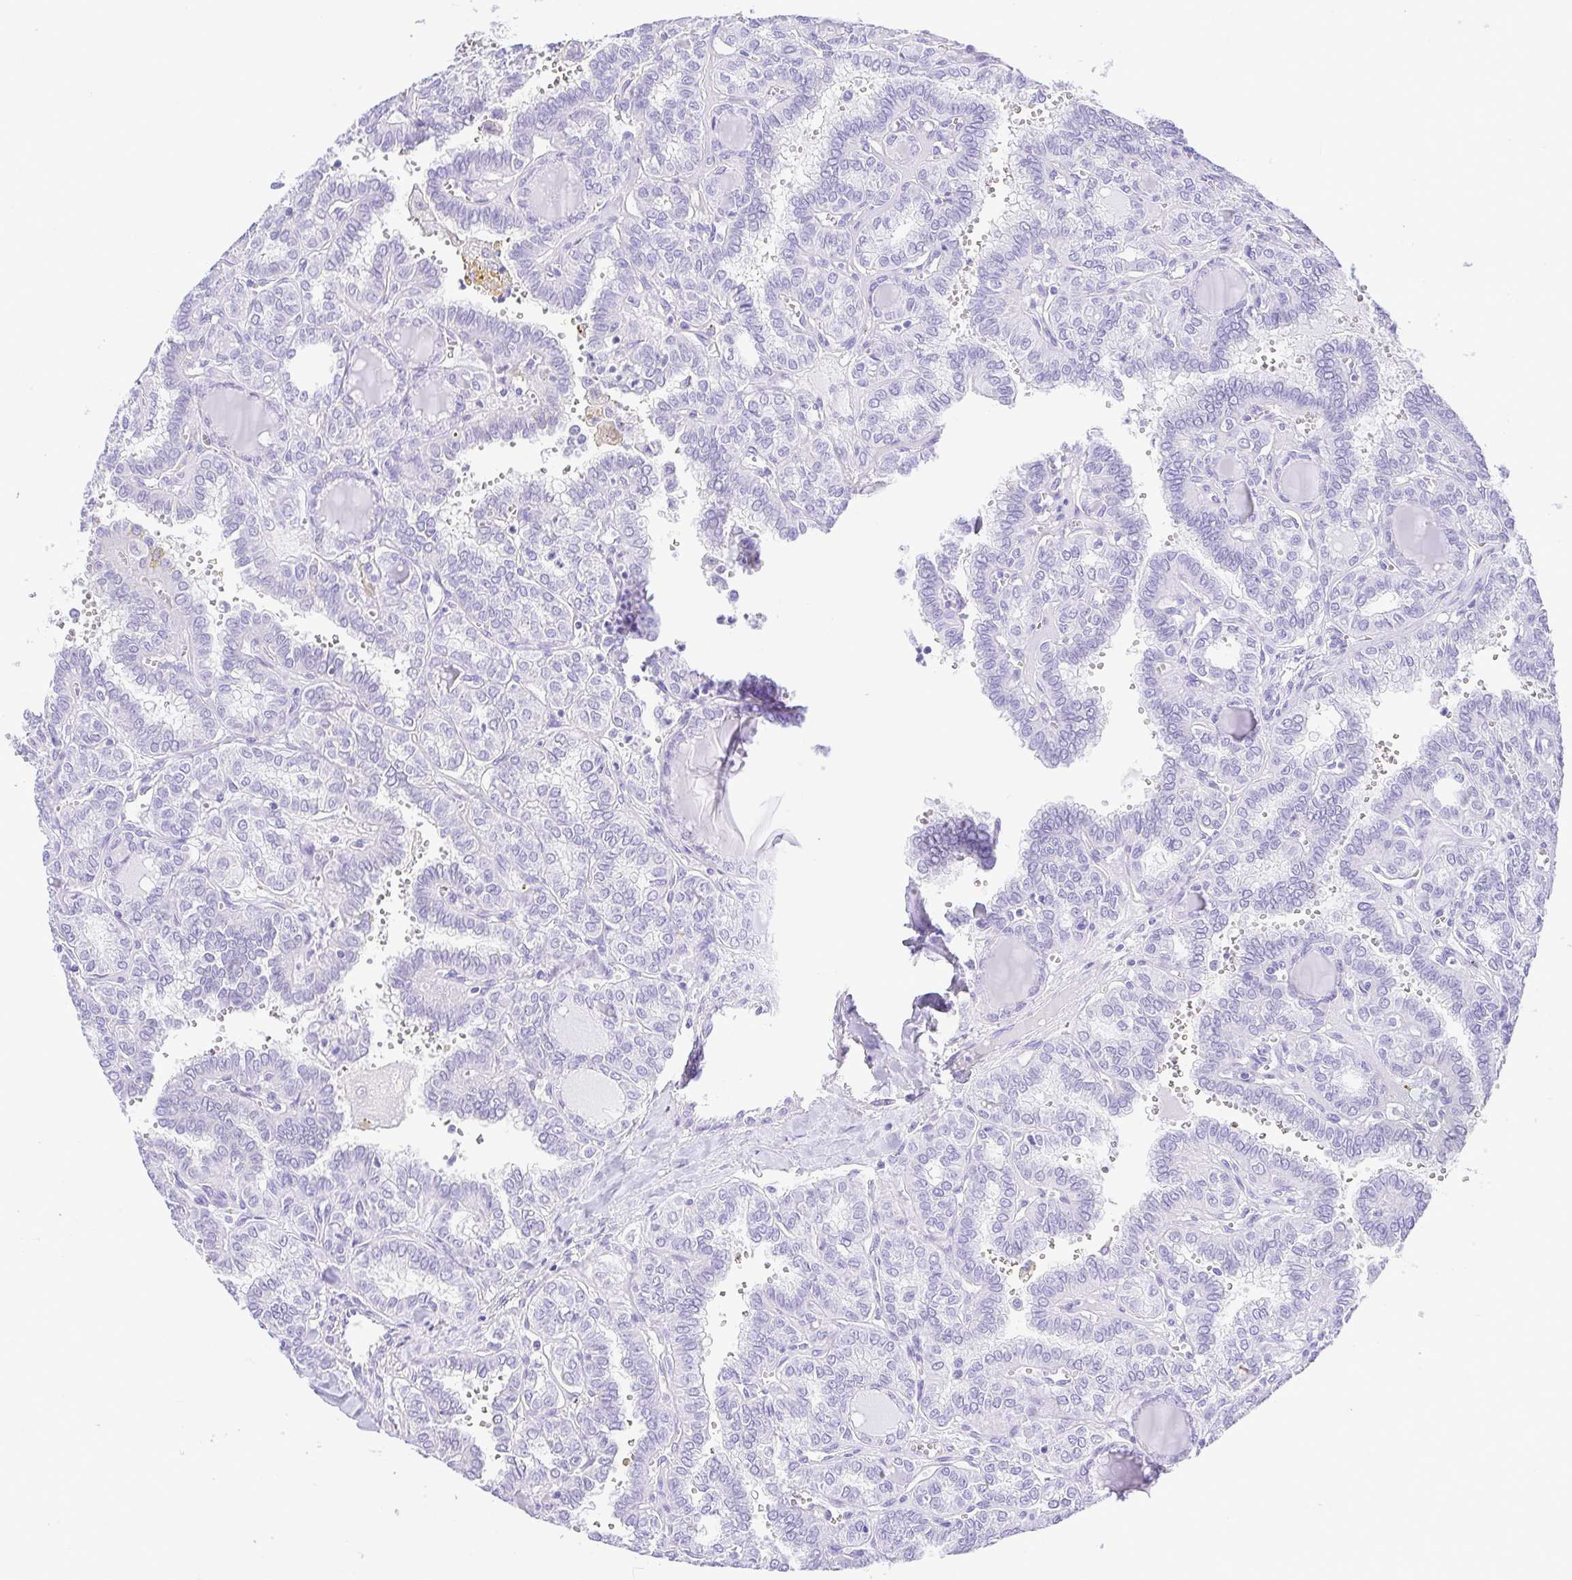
{"staining": {"intensity": "negative", "quantity": "none", "location": "none"}, "tissue": "thyroid cancer", "cell_type": "Tumor cells", "image_type": "cancer", "snomed": [{"axis": "morphology", "description": "Papillary adenocarcinoma, NOS"}, {"axis": "topography", "description": "Thyroid gland"}], "caption": "An IHC photomicrograph of thyroid papillary adenocarcinoma is shown. There is no staining in tumor cells of thyroid papillary adenocarcinoma.", "gene": "CDSN", "patient": {"sex": "female", "age": 41}}